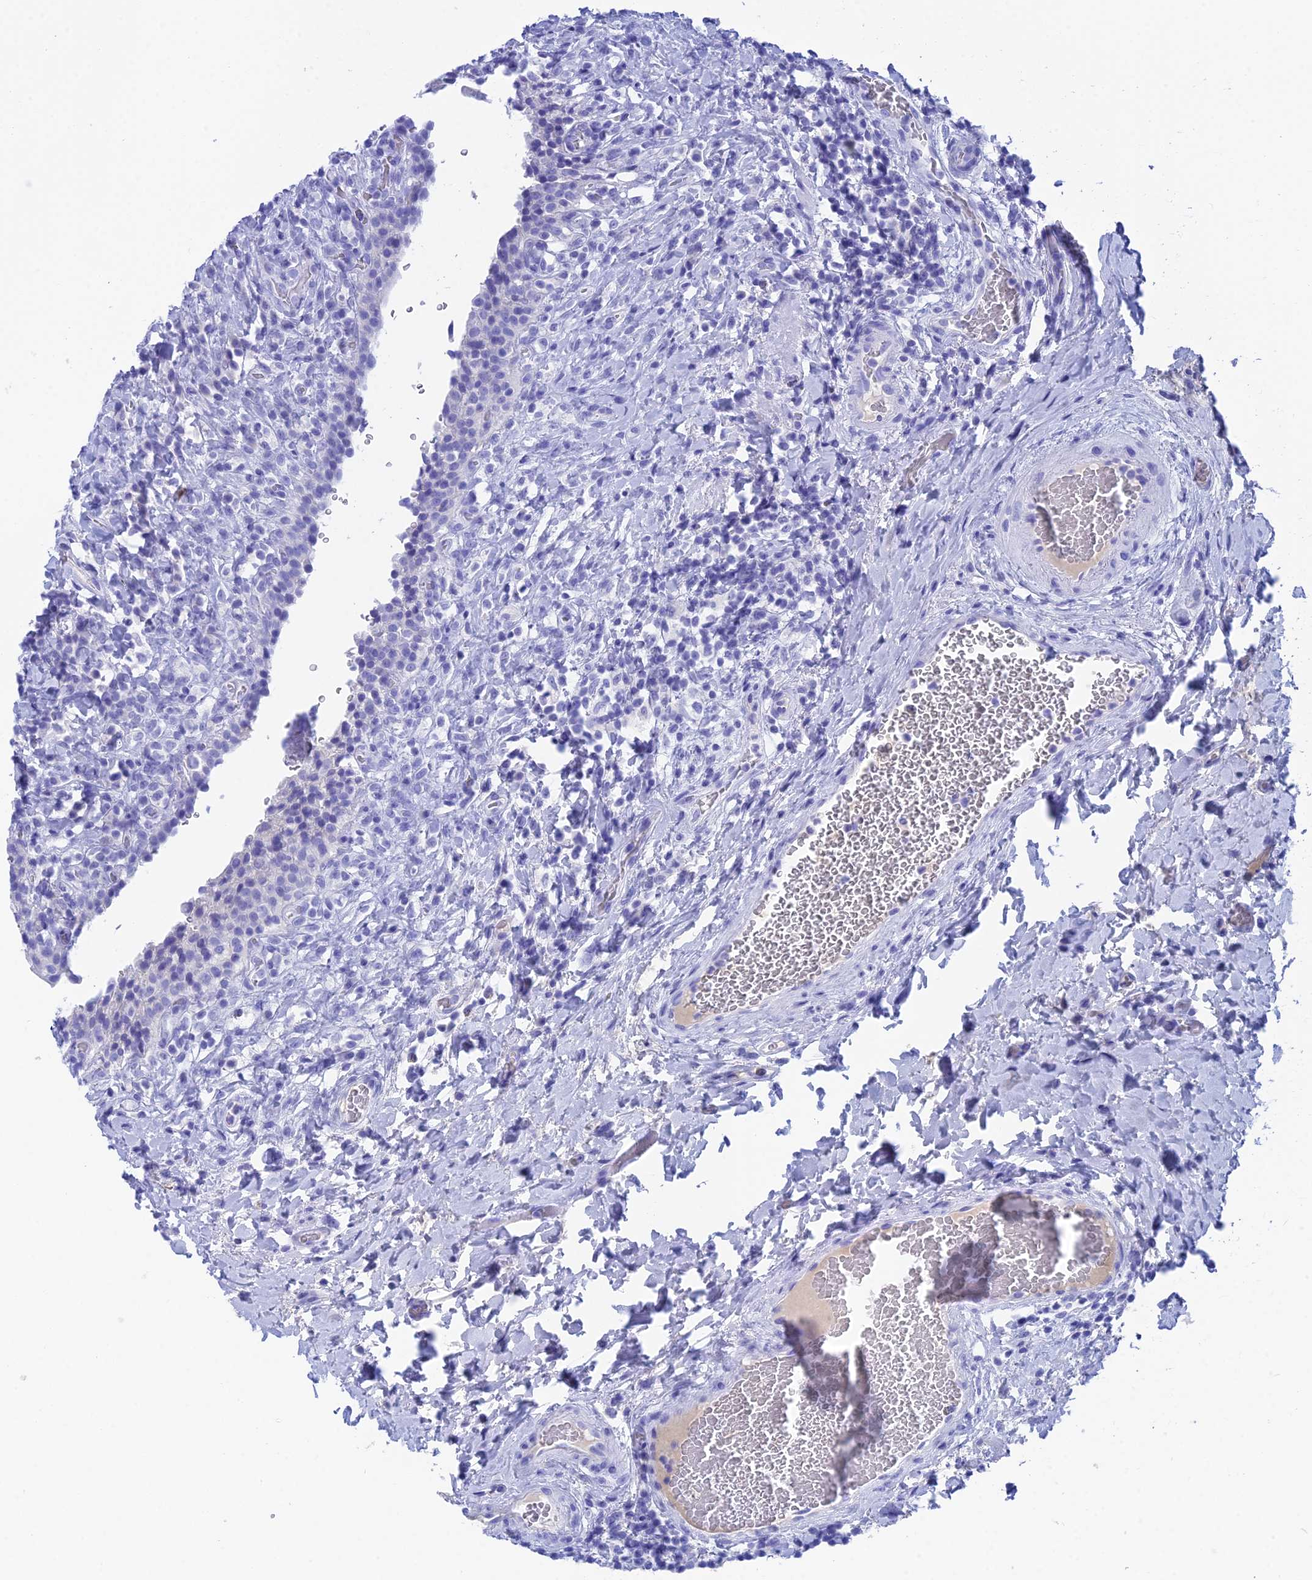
{"staining": {"intensity": "negative", "quantity": "none", "location": "none"}, "tissue": "urinary bladder", "cell_type": "Urothelial cells", "image_type": "normal", "snomed": [{"axis": "morphology", "description": "Normal tissue, NOS"}, {"axis": "morphology", "description": "Inflammation, NOS"}, {"axis": "topography", "description": "Urinary bladder"}], "caption": "Normal urinary bladder was stained to show a protein in brown. There is no significant positivity in urothelial cells. (Brightfield microscopy of DAB (3,3'-diaminobenzidine) immunohistochemistry (IHC) at high magnification).", "gene": "REG1A", "patient": {"sex": "male", "age": 64}}